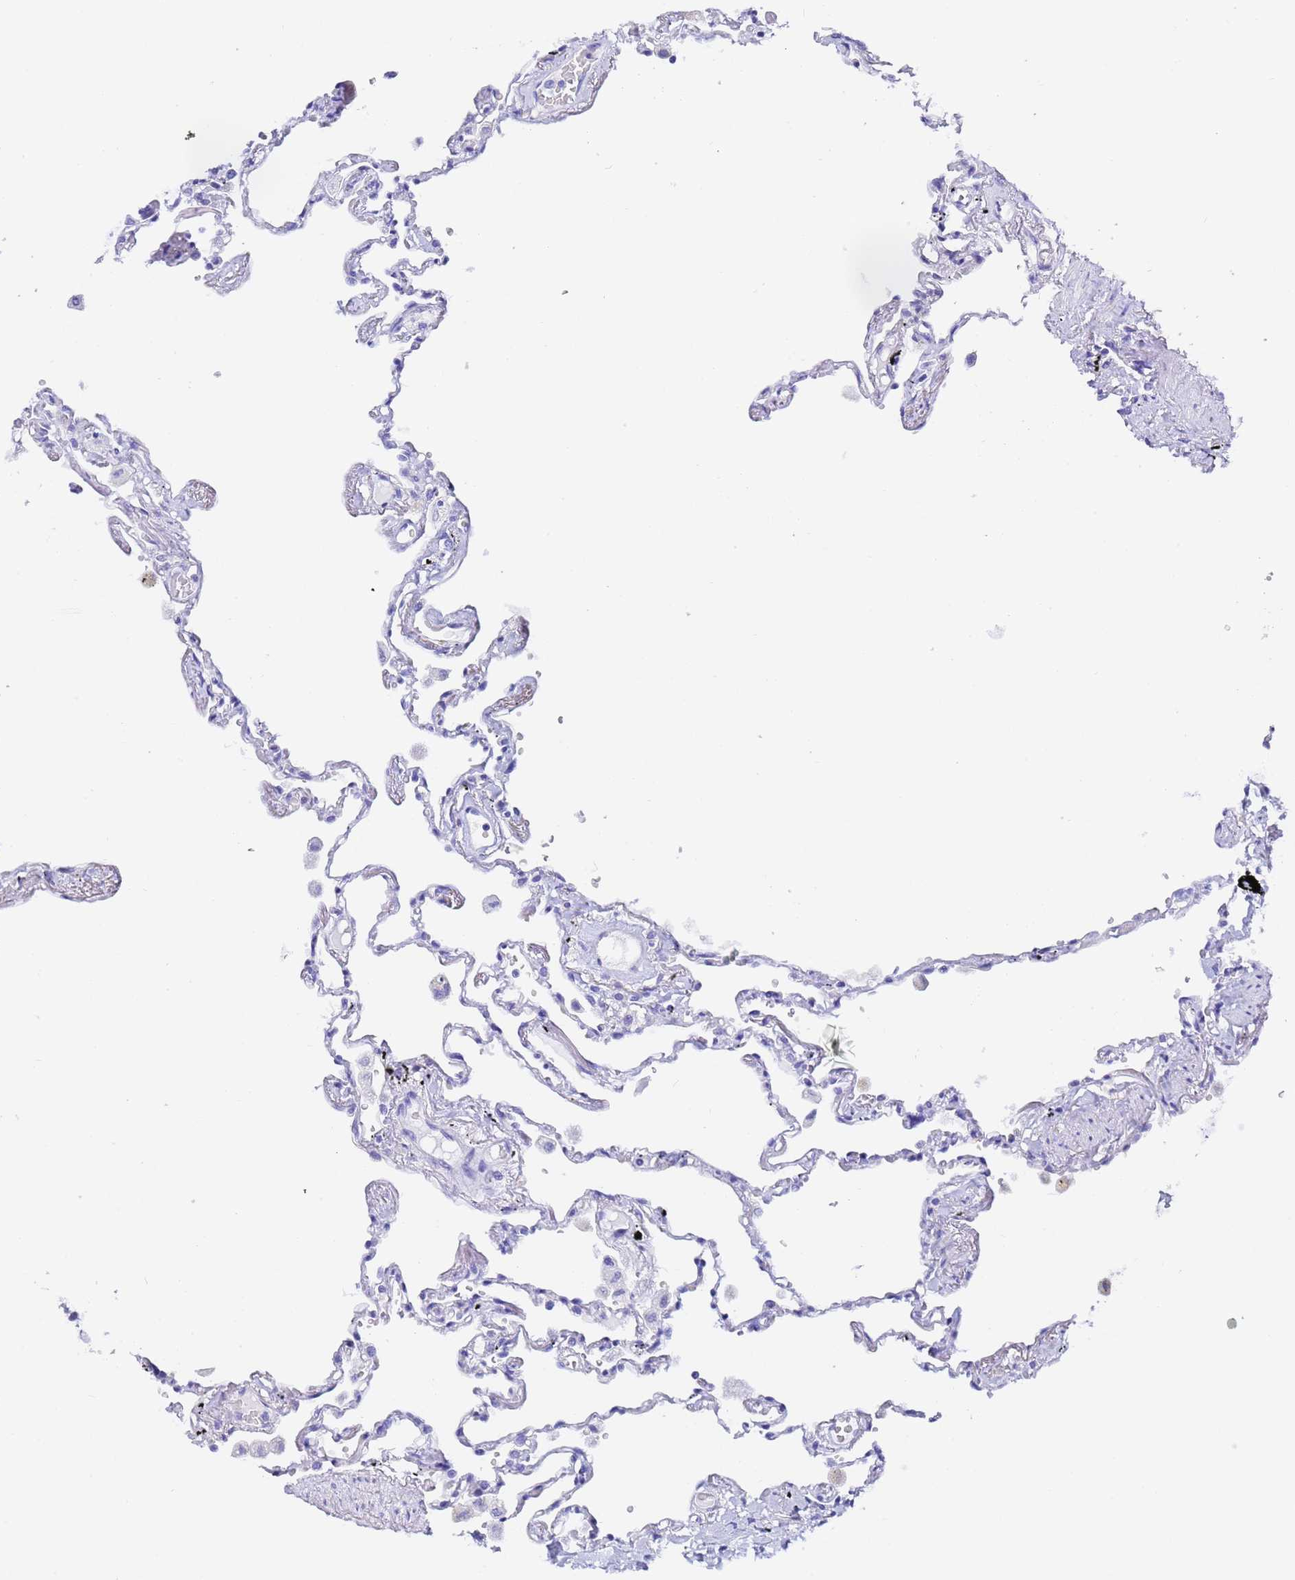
{"staining": {"intensity": "negative", "quantity": "none", "location": "none"}, "tissue": "lung", "cell_type": "Alveolar cells", "image_type": "normal", "snomed": [{"axis": "morphology", "description": "Normal tissue, NOS"}, {"axis": "topography", "description": "Lung"}], "caption": "Immunohistochemistry (IHC) of unremarkable human lung demonstrates no expression in alveolar cells.", "gene": "GABRA1", "patient": {"sex": "female", "age": 67}}